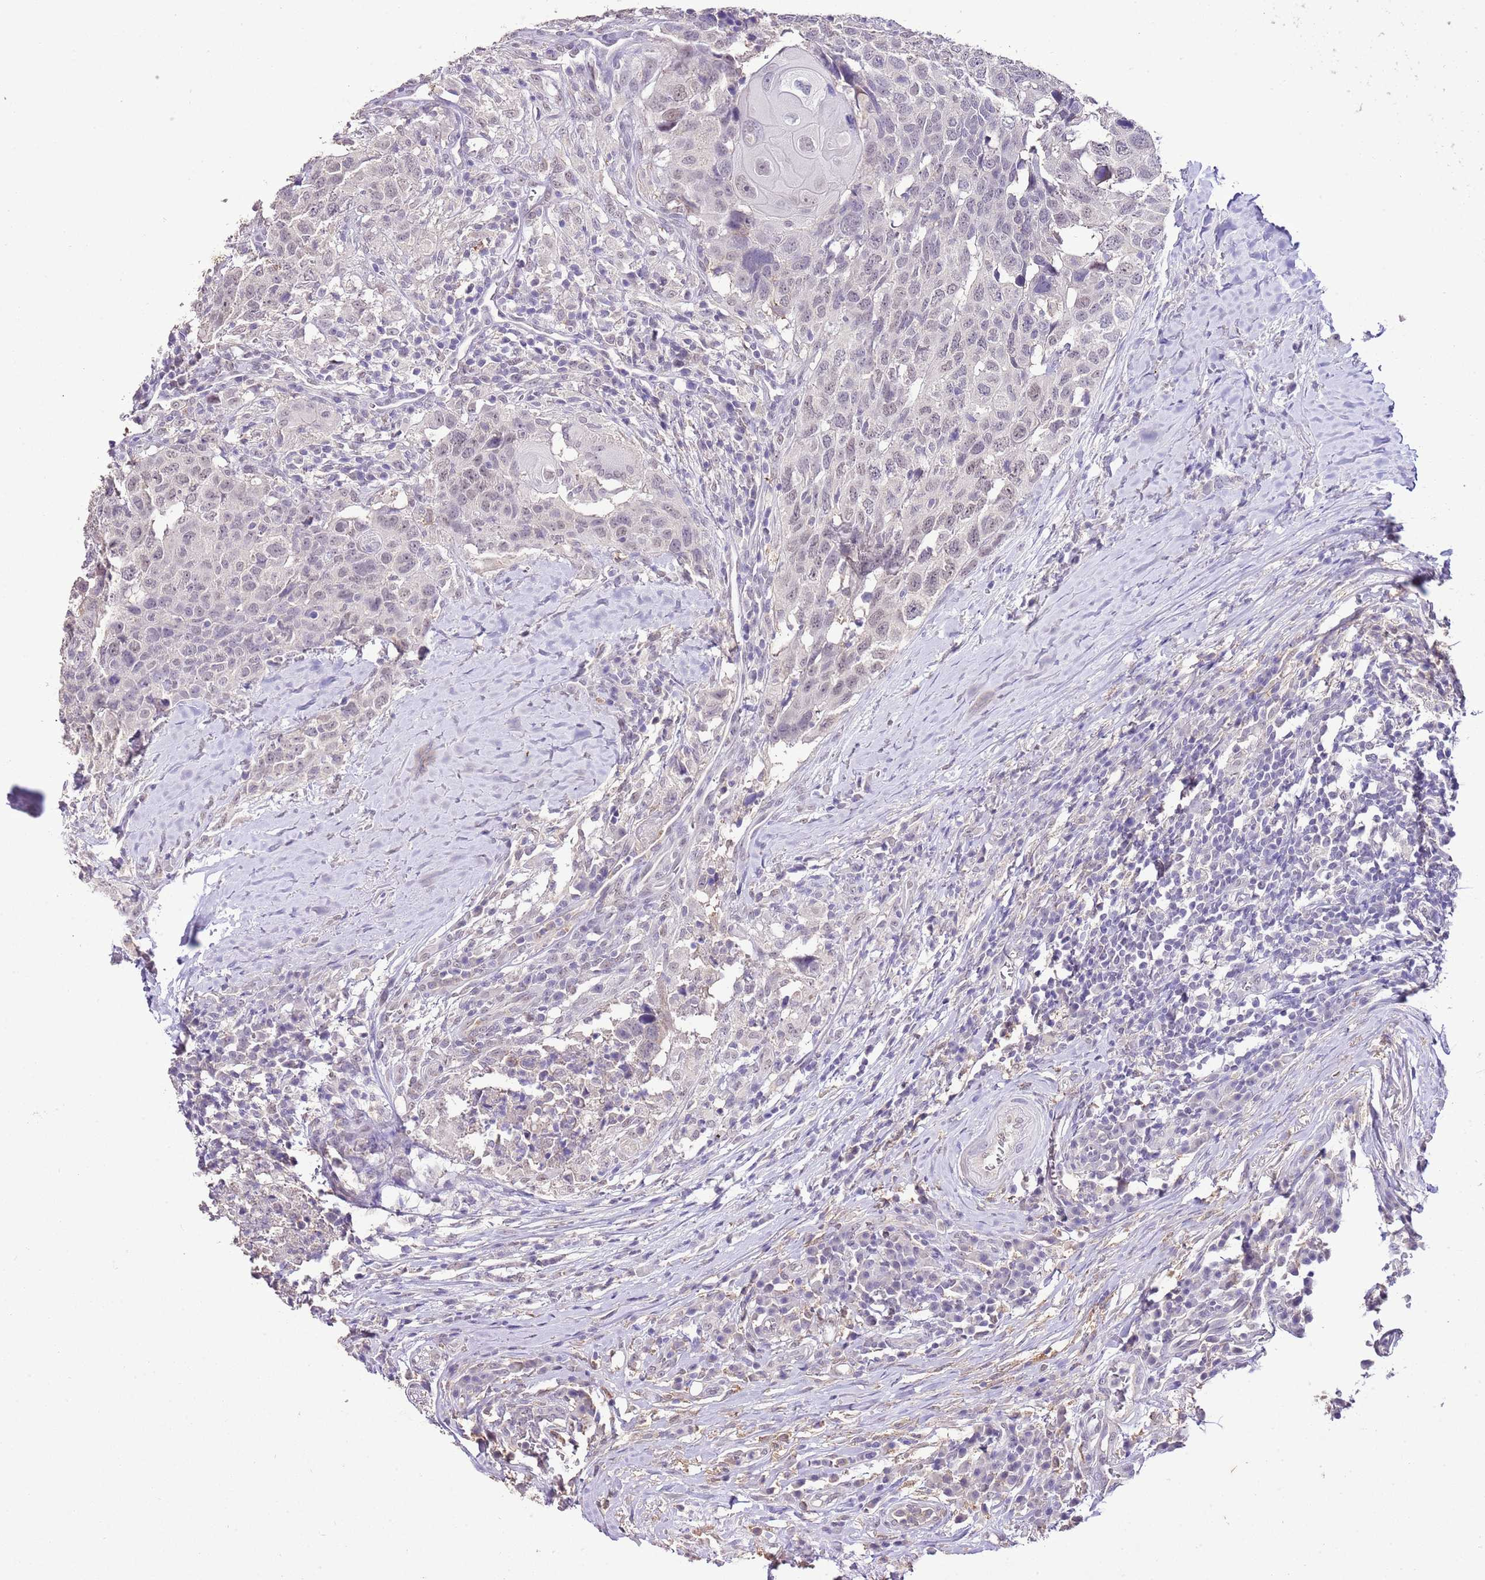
{"staining": {"intensity": "weak", "quantity": "25%-75%", "location": "nuclear"}, "tissue": "head and neck cancer", "cell_type": "Tumor cells", "image_type": "cancer", "snomed": [{"axis": "morphology", "description": "Normal tissue, NOS"}, {"axis": "morphology", "description": "Squamous cell carcinoma, NOS"}, {"axis": "topography", "description": "Skeletal muscle"}, {"axis": "topography", "description": "Vascular tissue"}, {"axis": "topography", "description": "Peripheral nerve tissue"}, {"axis": "topography", "description": "Head-Neck"}], "caption": "Immunohistochemical staining of head and neck squamous cell carcinoma exhibits low levels of weak nuclear protein expression in approximately 25%-75% of tumor cells. The protein of interest is stained brown, and the nuclei are stained in blue (DAB (3,3'-diaminobenzidine) IHC with brightfield microscopy, high magnification).", "gene": "IZUMO4", "patient": {"sex": "male", "age": 66}}